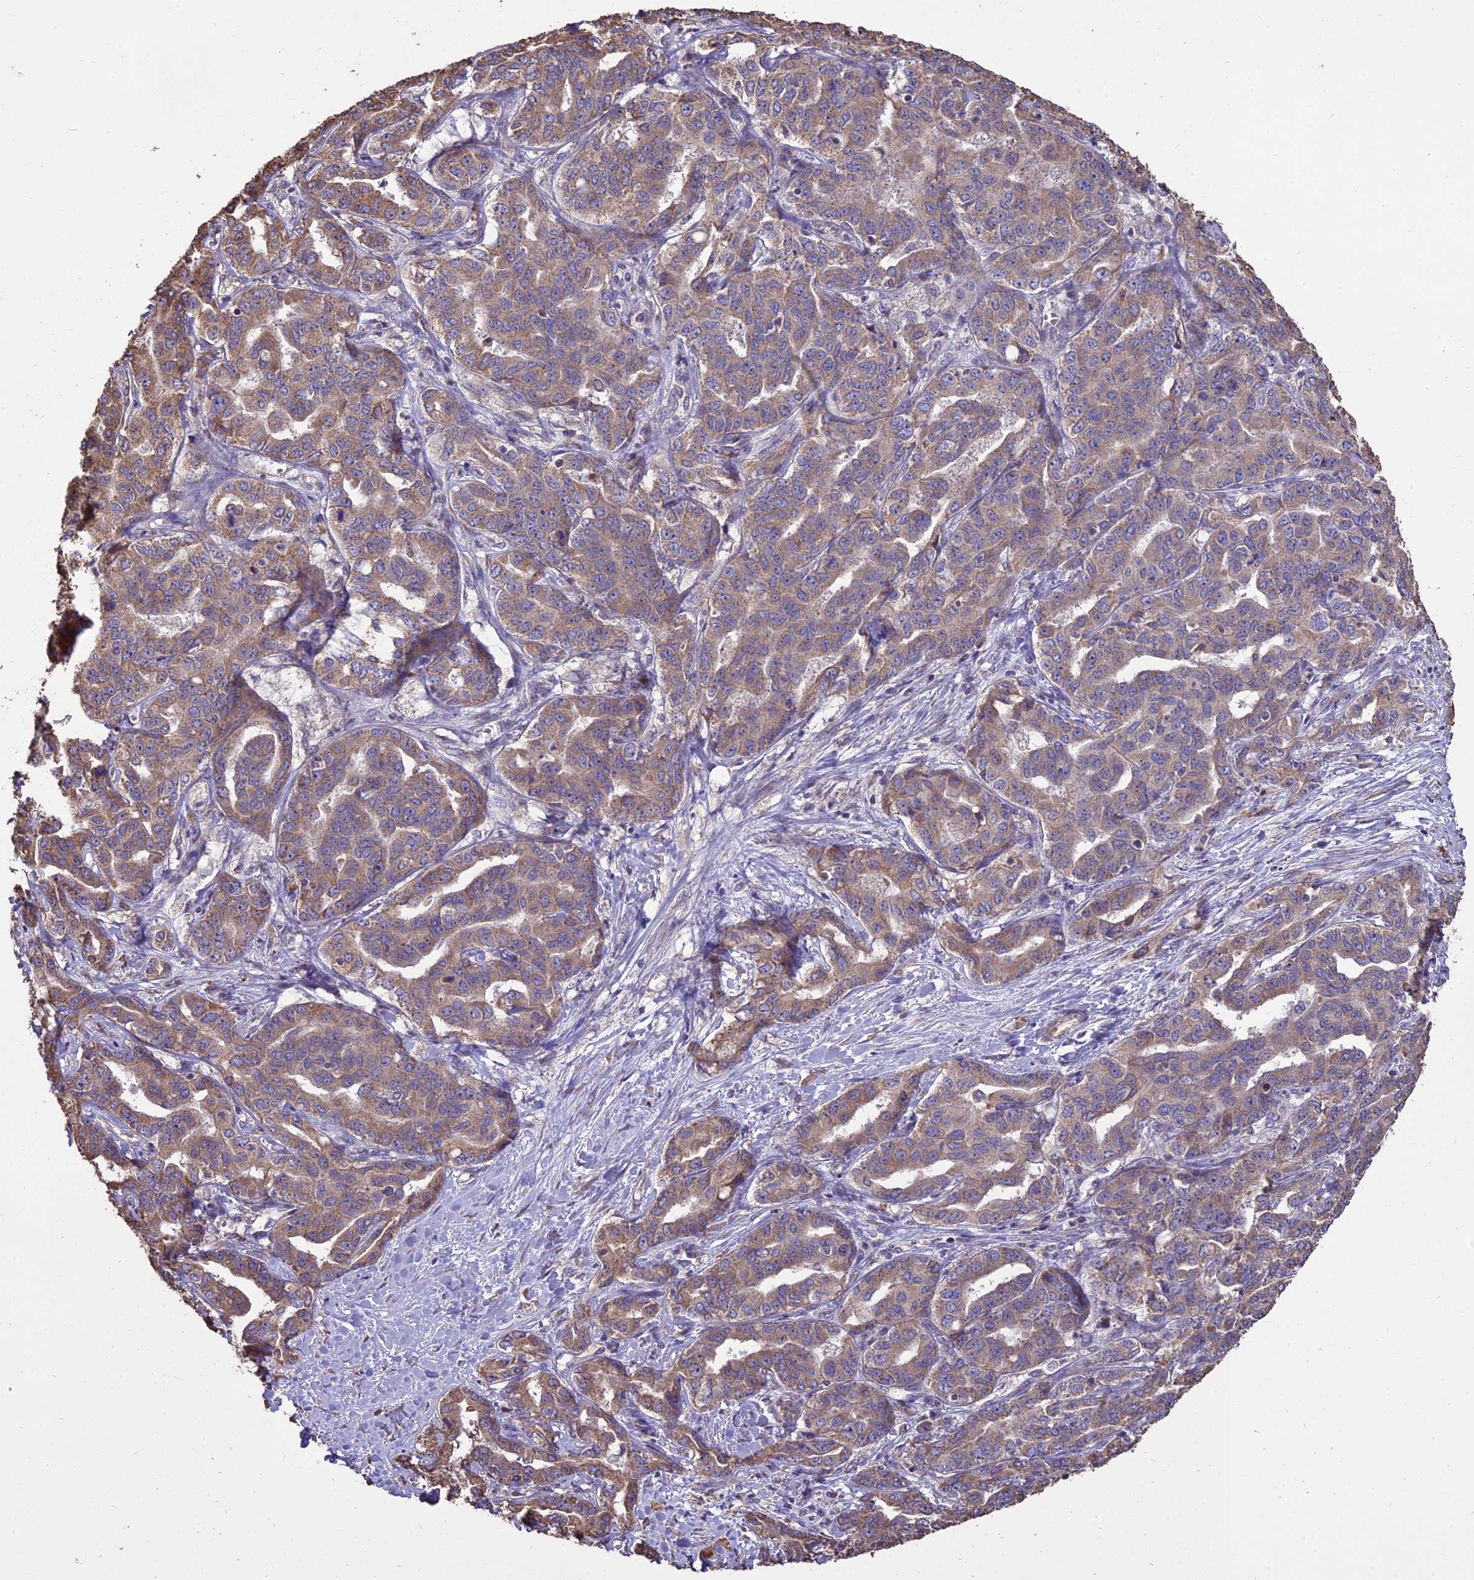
{"staining": {"intensity": "weak", "quantity": ">75%", "location": "cytoplasmic/membranous"}, "tissue": "liver cancer", "cell_type": "Tumor cells", "image_type": "cancer", "snomed": [{"axis": "morphology", "description": "Cholangiocarcinoma"}, {"axis": "topography", "description": "Liver"}], "caption": "This histopathology image reveals liver cancer (cholangiocarcinoma) stained with IHC to label a protein in brown. The cytoplasmic/membranous of tumor cells show weak positivity for the protein. Nuclei are counter-stained blue.", "gene": "PGPEP1L", "patient": {"sex": "male", "age": 59}}